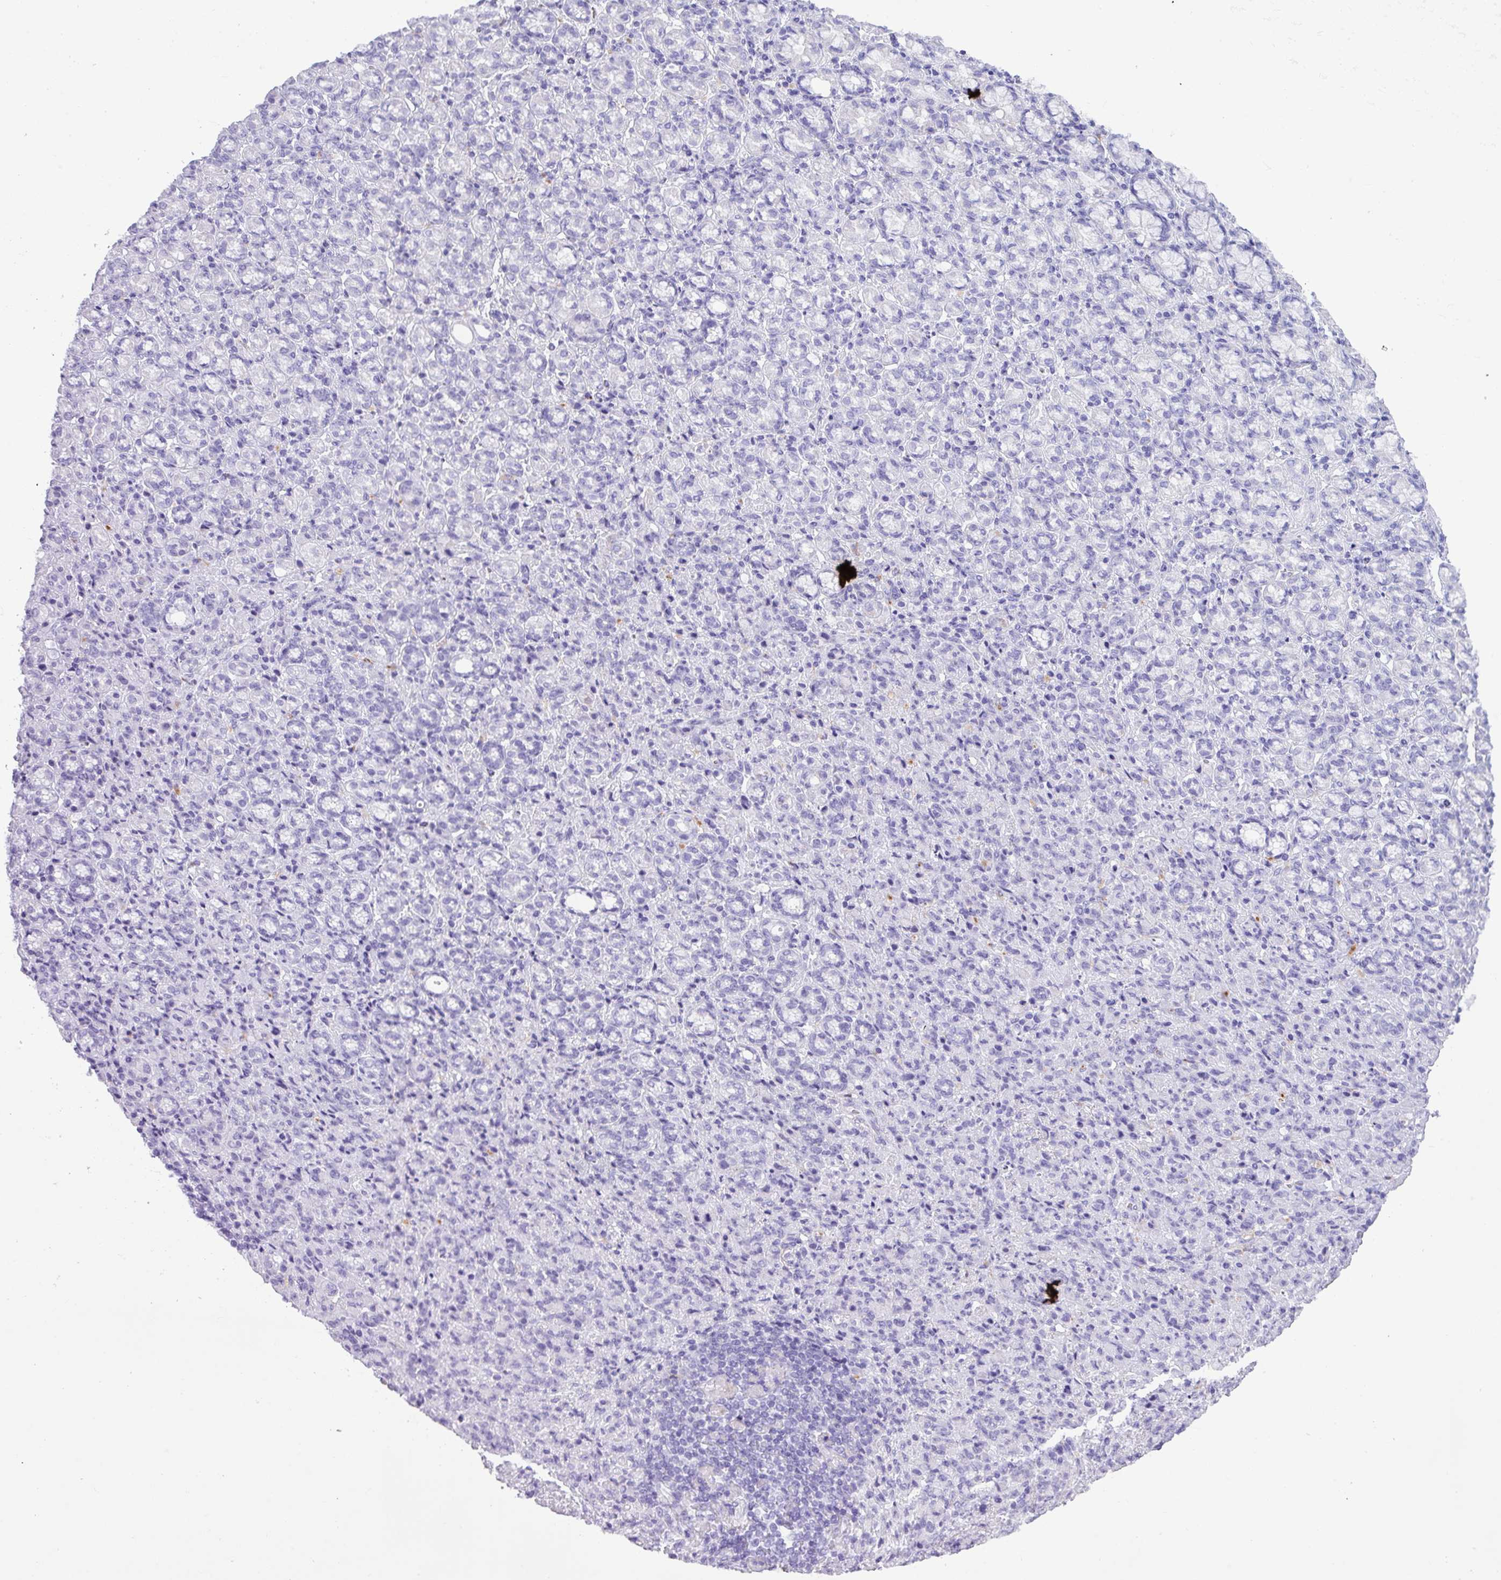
{"staining": {"intensity": "negative", "quantity": "none", "location": "none"}, "tissue": "stomach cancer", "cell_type": "Tumor cells", "image_type": "cancer", "snomed": [{"axis": "morphology", "description": "Adenocarcinoma, NOS"}, {"axis": "topography", "description": "Stomach"}], "caption": "Immunohistochemical staining of stomach cancer displays no significant positivity in tumor cells.", "gene": "ZNF568", "patient": {"sex": "female", "age": 79}}